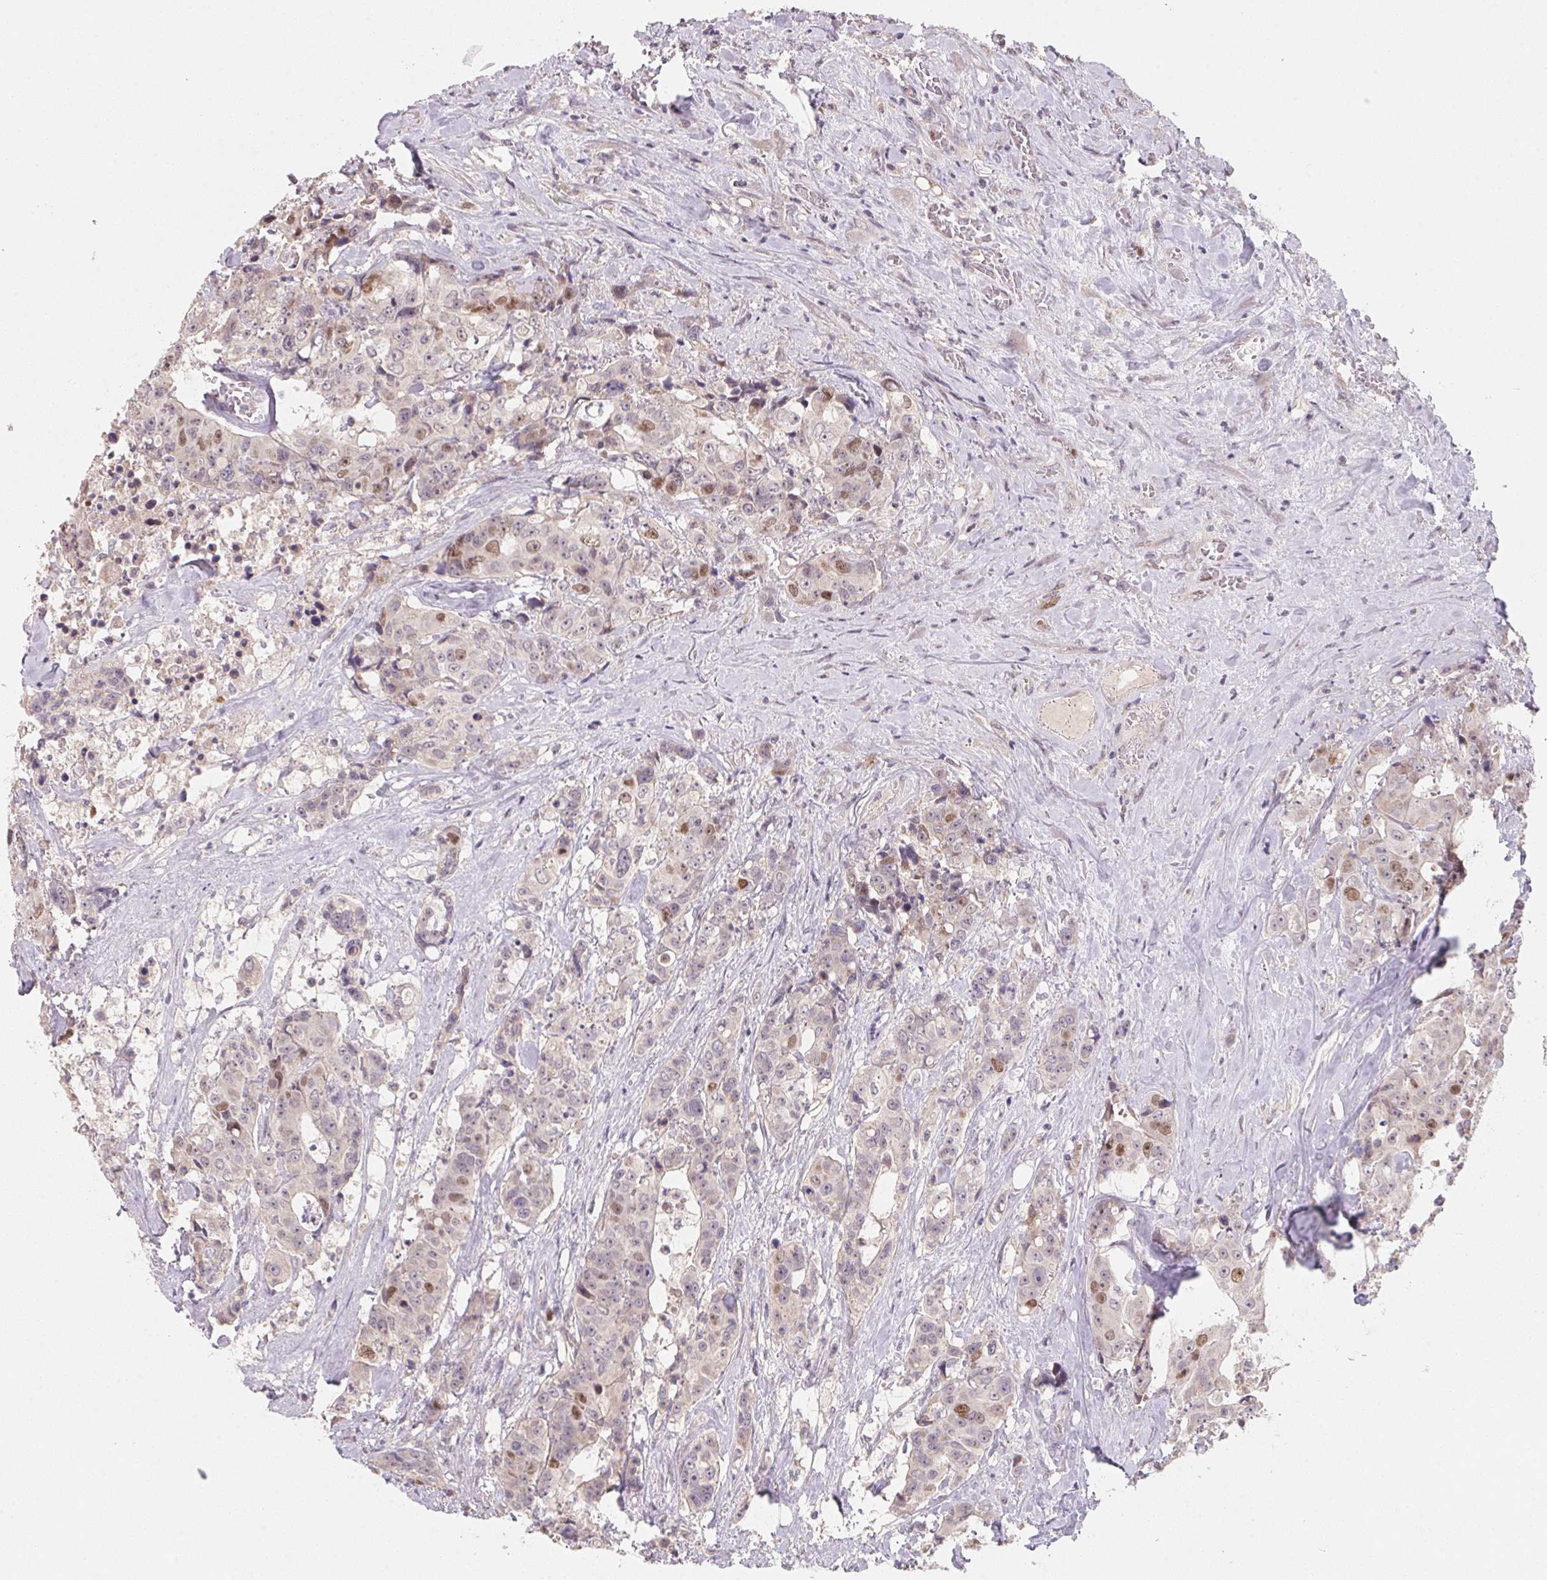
{"staining": {"intensity": "moderate", "quantity": "<25%", "location": "nuclear"}, "tissue": "colorectal cancer", "cell_type": "Tumor cells", "image_type": "cancer", "snomed": [{"axis": "morphology", "description": "Adenocarcinoma, NOS"}, {"axis": "topography", "description": "Rectum"}], "caption": "Colorectal adenocarcinoma stained with IHC demonstrates moderate nuclear expression in approximately <25% of tumor cells. Using DAB (3,3'-diaminobenzidine) (brown) and hematoxylin (blue) stains, captured at high magnification using brightfield microscopy.", "gene": "KIFC1", "patient": {"sex": "female", "age": 62}}